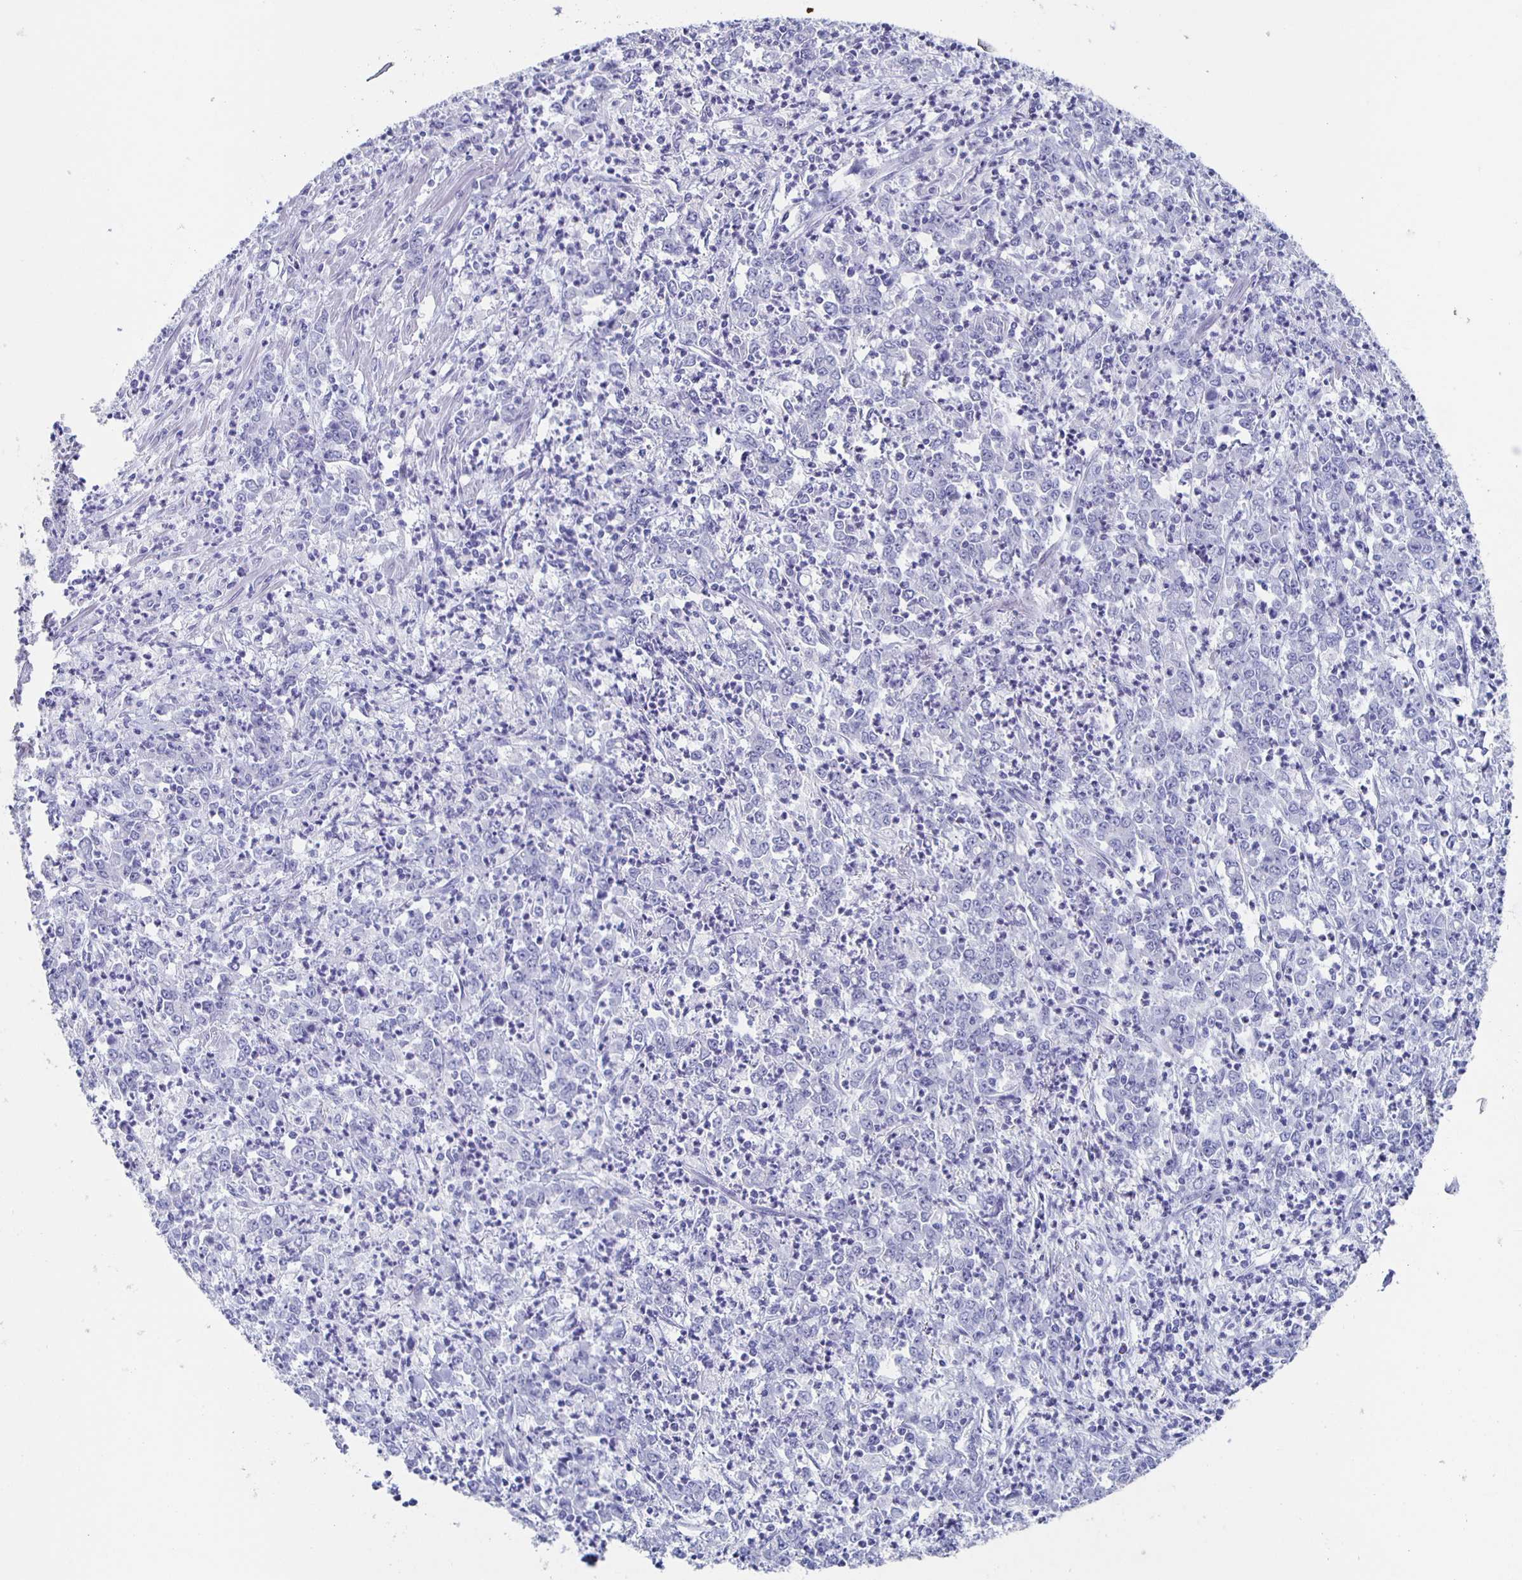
{"staining": {"intensity": "negative", "quantity": "none", "location": "none"}, "tissue": "stomach cancer", "cell_type": "Tumor cells", "image_type": "cancer", "snomed": [{"axis": "morphology", "description": "Adenocarcinoma, NOS"}, {"axis": "topography", "description": "Stomach, lower"}], "caption": "Image shows no significant protein expression in tumor cells of stomach cancer.", "gene": "SLC34A2", "patient": {"sex": "female", "age": 71}}